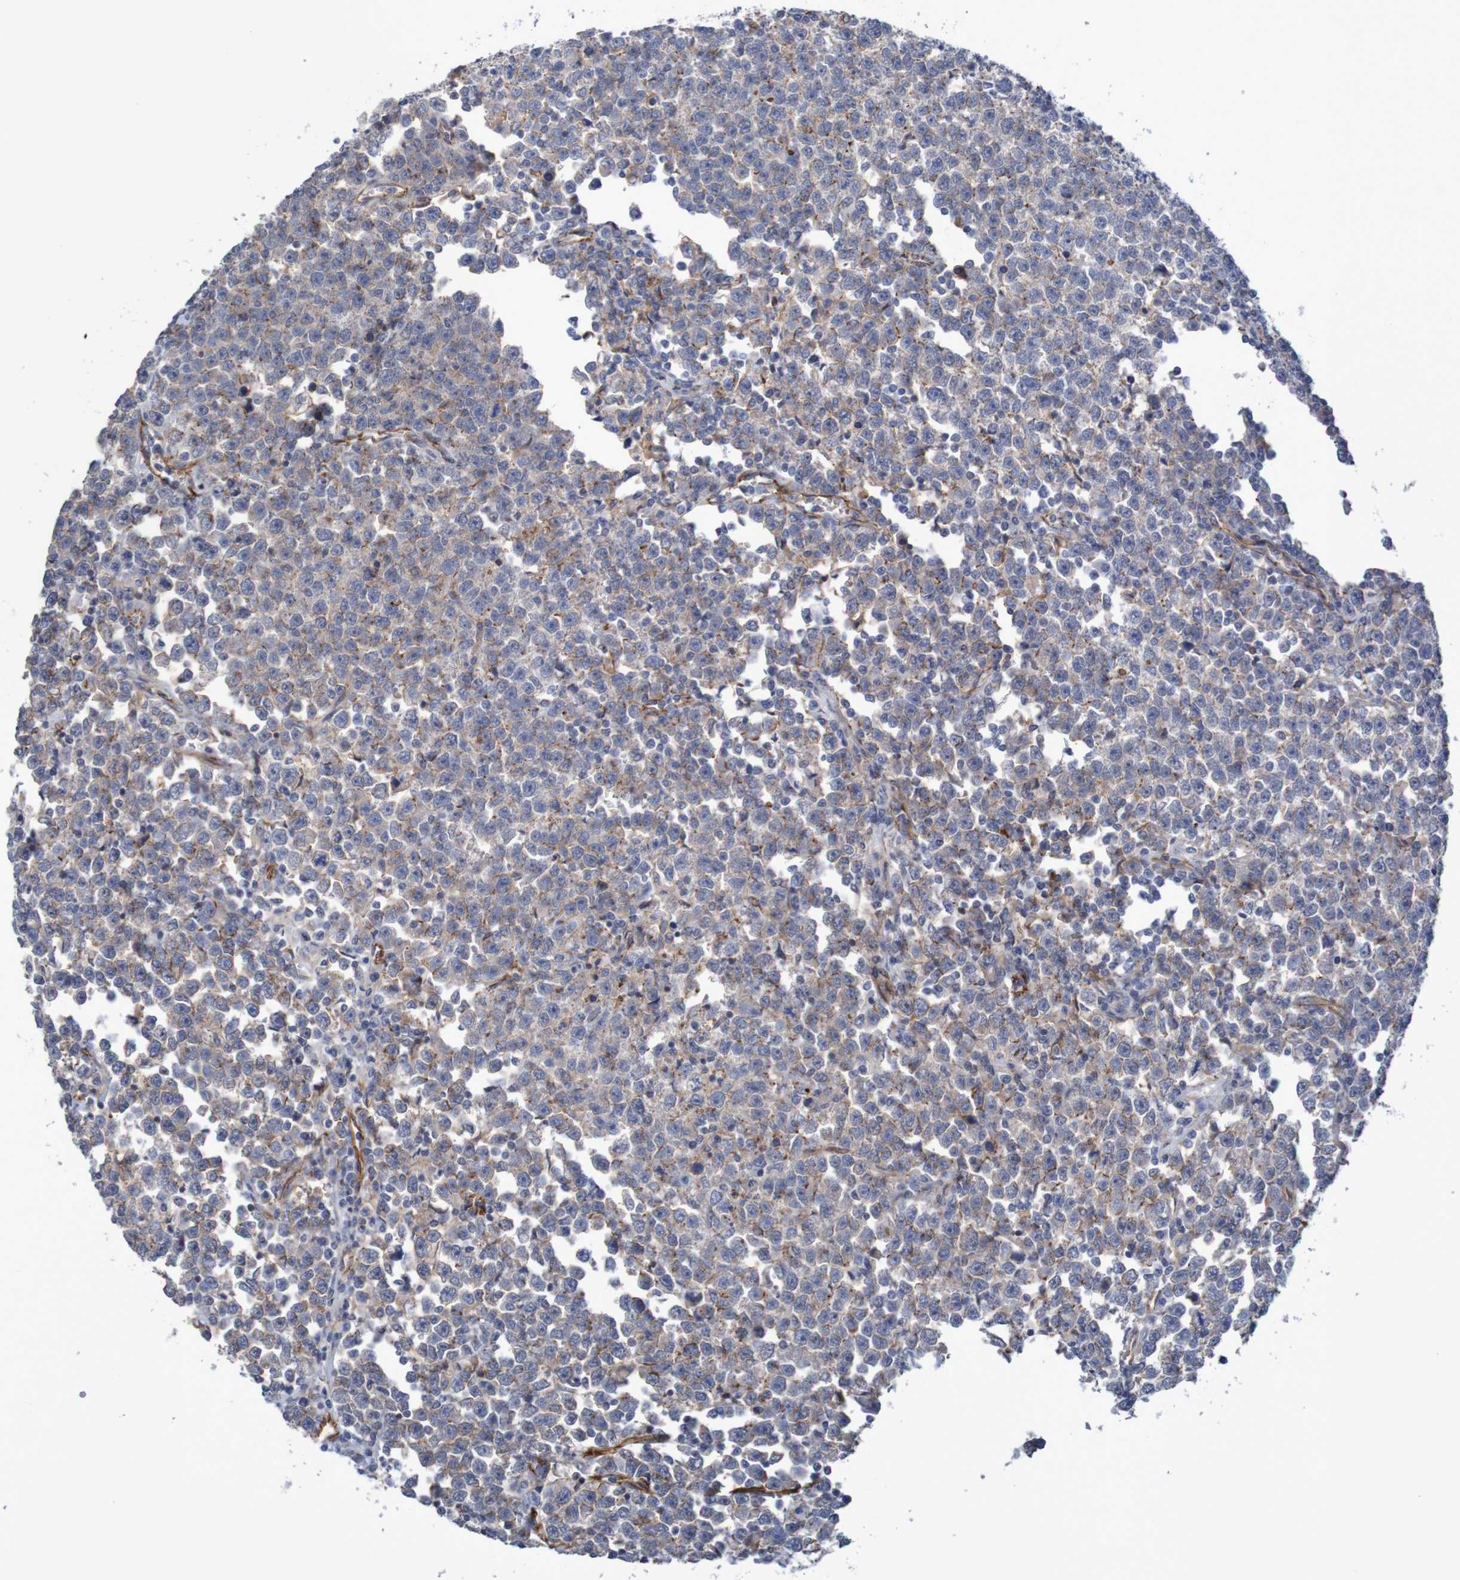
{"staining": {"intensity": "moderate", "quantity": "<25%", "location": "cytoplasmic/membranous"}, "tissue": "testis cancer", "cell_type": "Tumor cells", "image_type": "cancer", "snomed": [{"axis": "morphology", "description": "Seminoma, NOS"}, {"axis": "topography", "description": "Testis"}], "caption": "Testis cancer stained with DAB (3,3'-diaminobenzidine) immunohistochemistry (IHC) displays low levels of moderate cytoplasmic/membranous staining in about <25% of tumor cells.", "gene": "NECTIN2", "patient": {"sex": "male", "age": 43}}